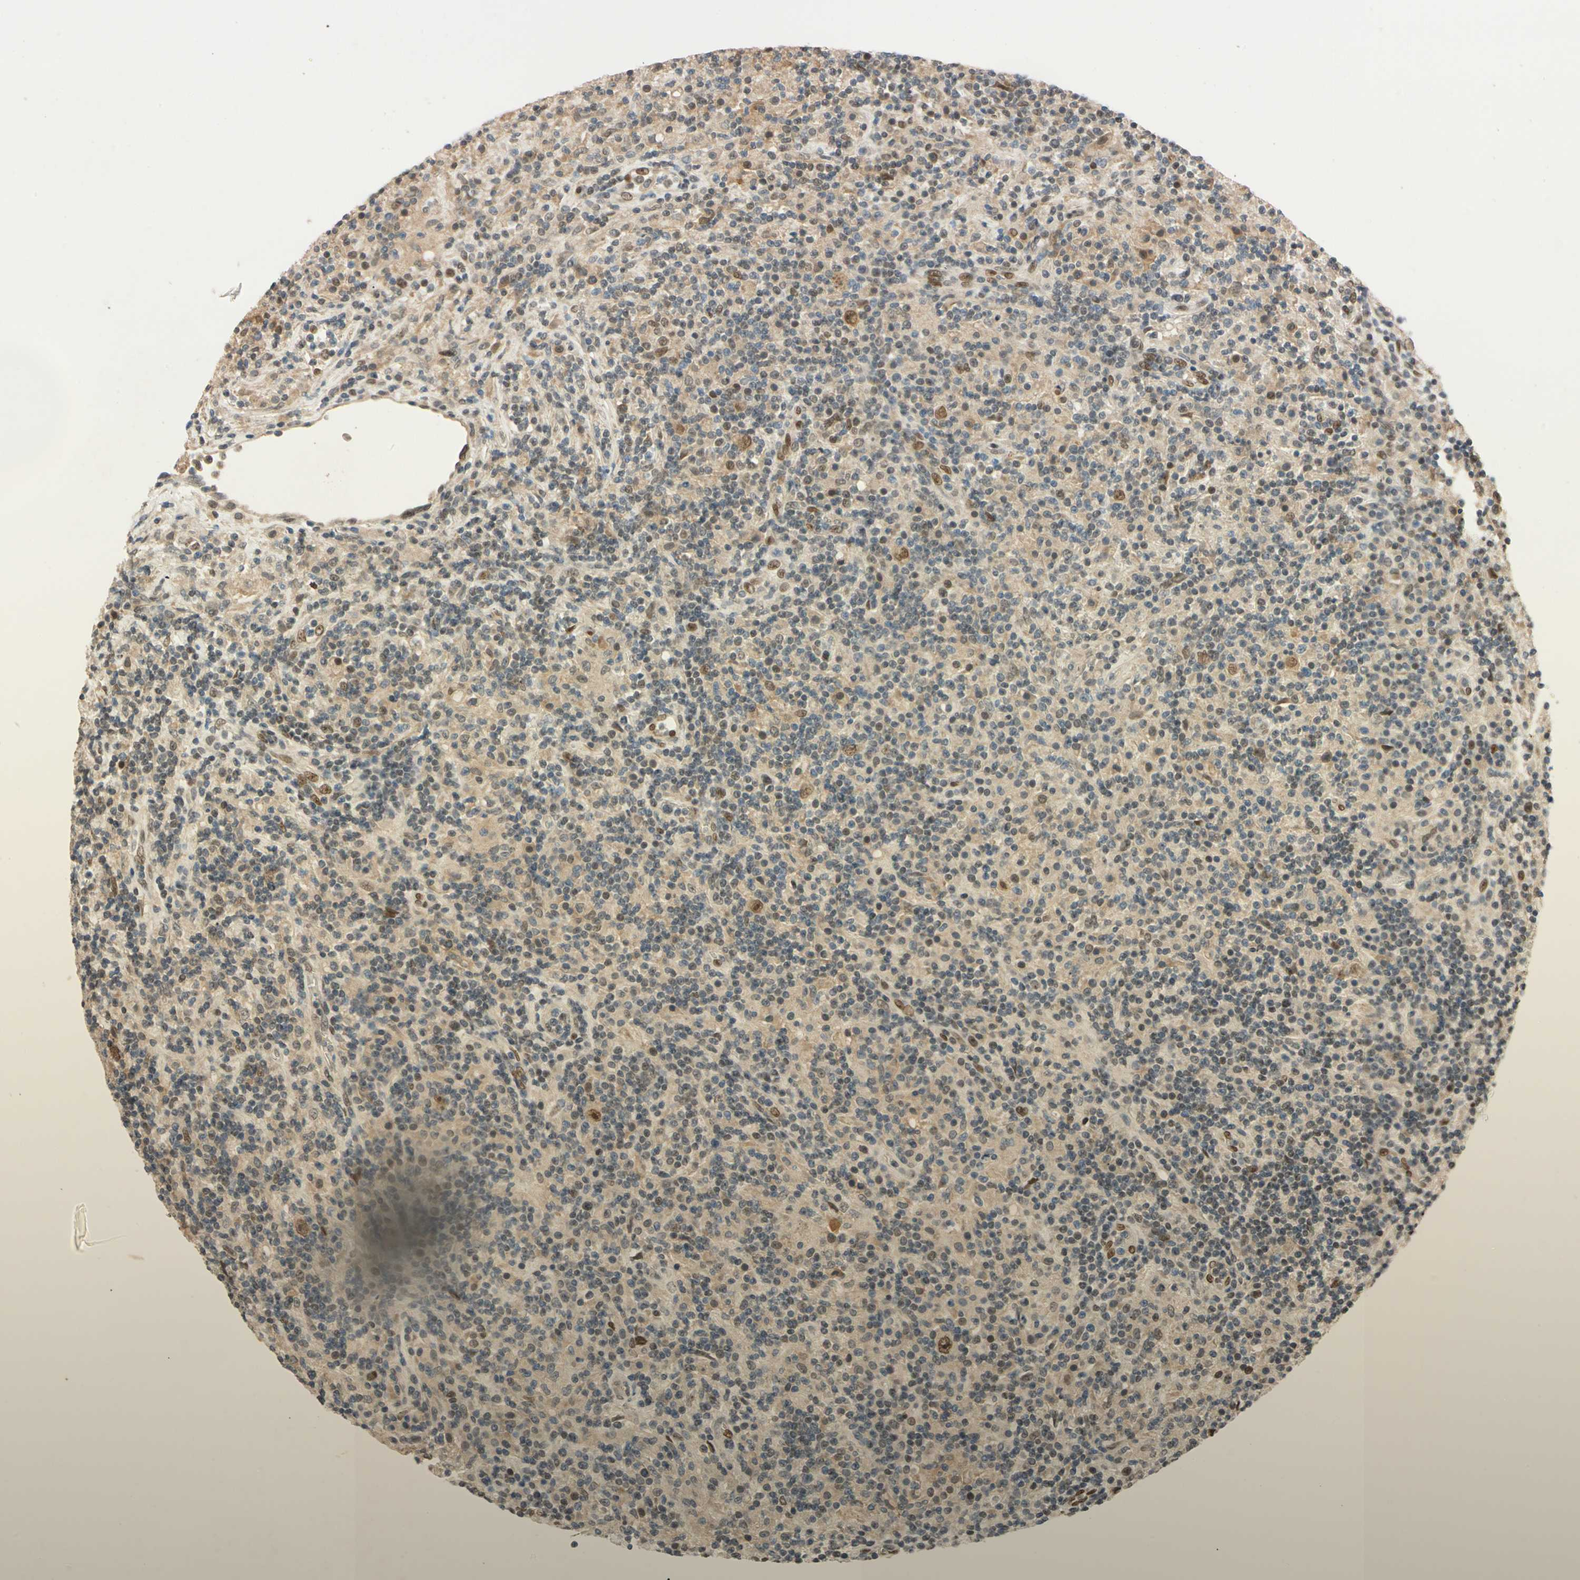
{"staining": {"intensity": "weak", "quantity": ">75%", "location": "cytoplasmic/membranous"}, "tissue": "lymphoma", "cell_type": "Tumor cells", "image_type": "cancer", "snomed": [{"axis": "morphology", "description": "Hodgkin's disease, NOS"}, {"axis": "topography", "description": "Lymph node"}], "caption": "There is low levels of weak cytoplasmic/membranous expression in tumor cells of lymphoma, as demonstrated by immunohistochemical staining (brown color).", "gene": "RIOX2", "patient": {"sex": "male", "age": 70}}